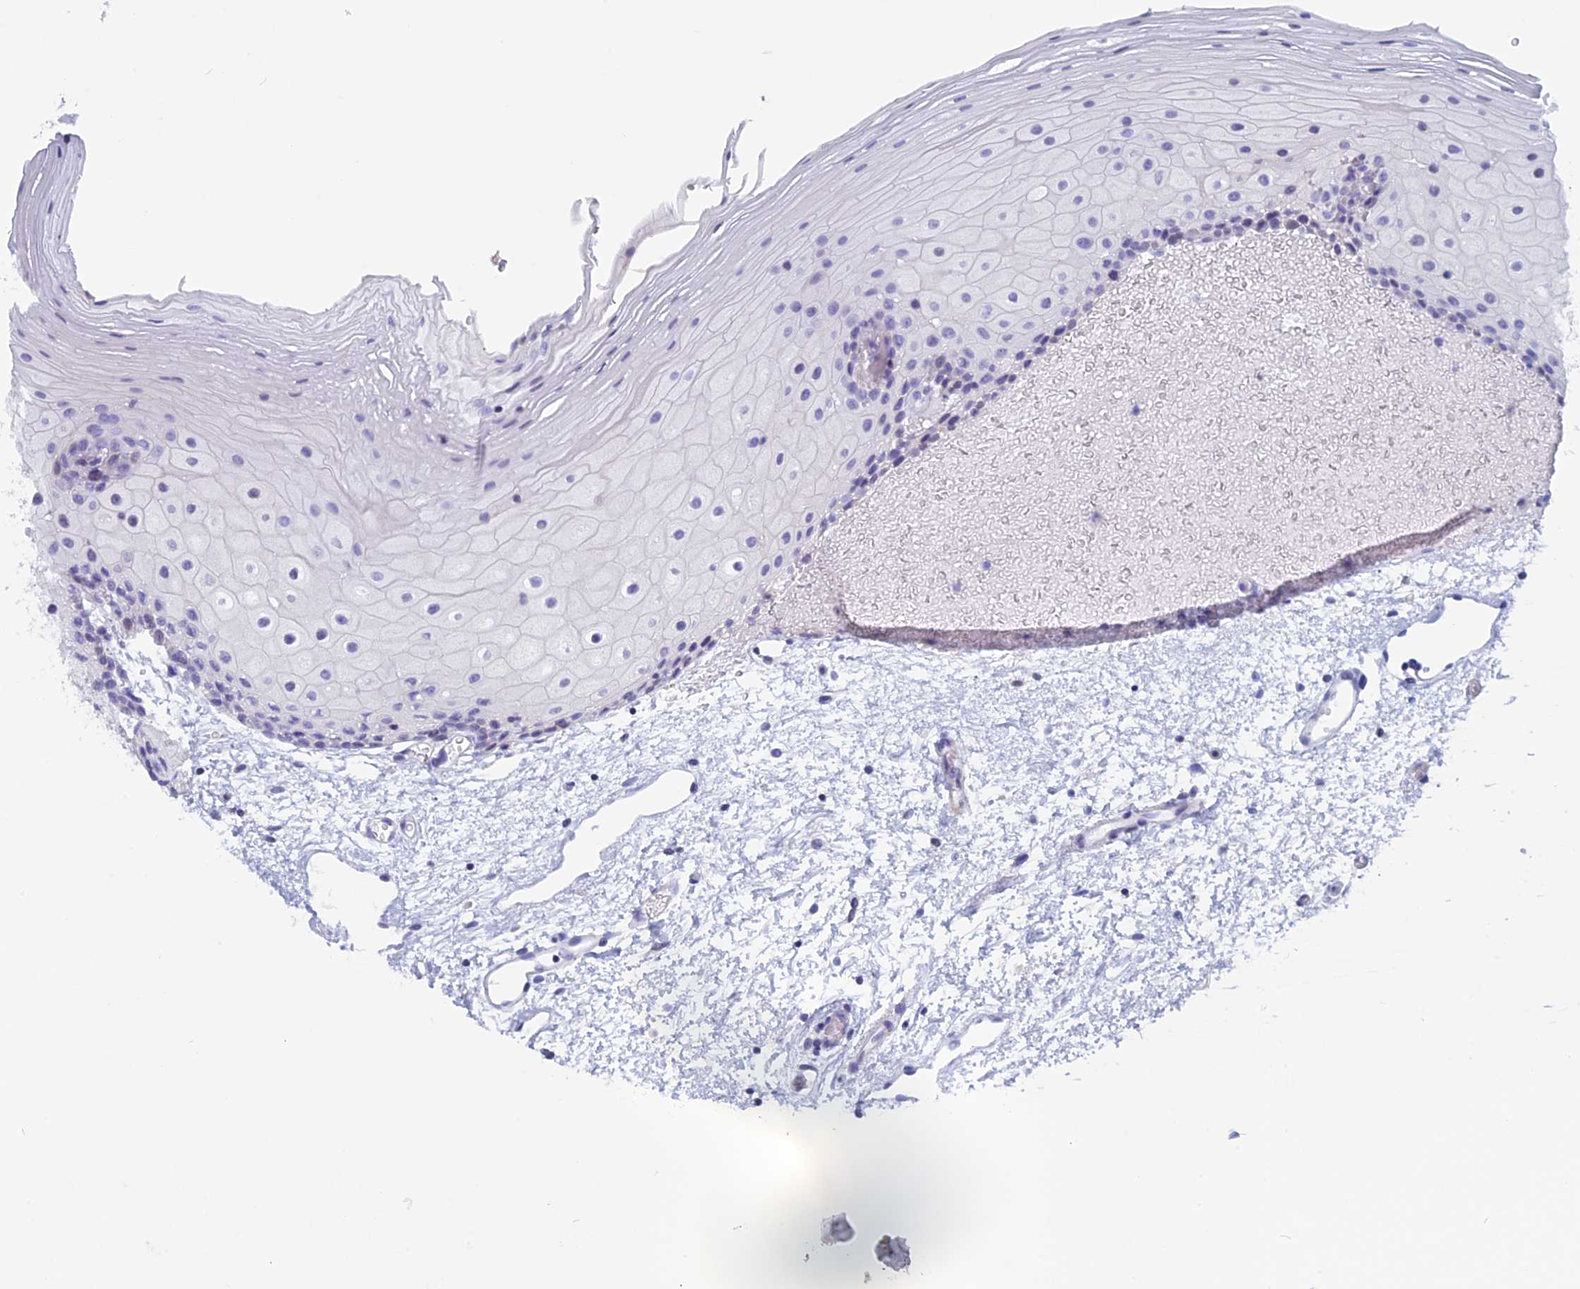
{"staining": {"intensity": "negative", "quantity": "none", "location": "none"}, "tissue": "oral mucosa", "cell_type": "Squamous epithelial cells", "image_type": "normal", "snomed": [{"axis": "morphology", "description": "Normal tissue, NOS"}, {"axis": "topography", "description": "Oral tissue"}], "caption": "The histopathology image exhibits no significant expression in squamous epithelial cells of oral mucosa.", "gene": "ZNF563", "patient": {"sex": "female", "age": 70}}